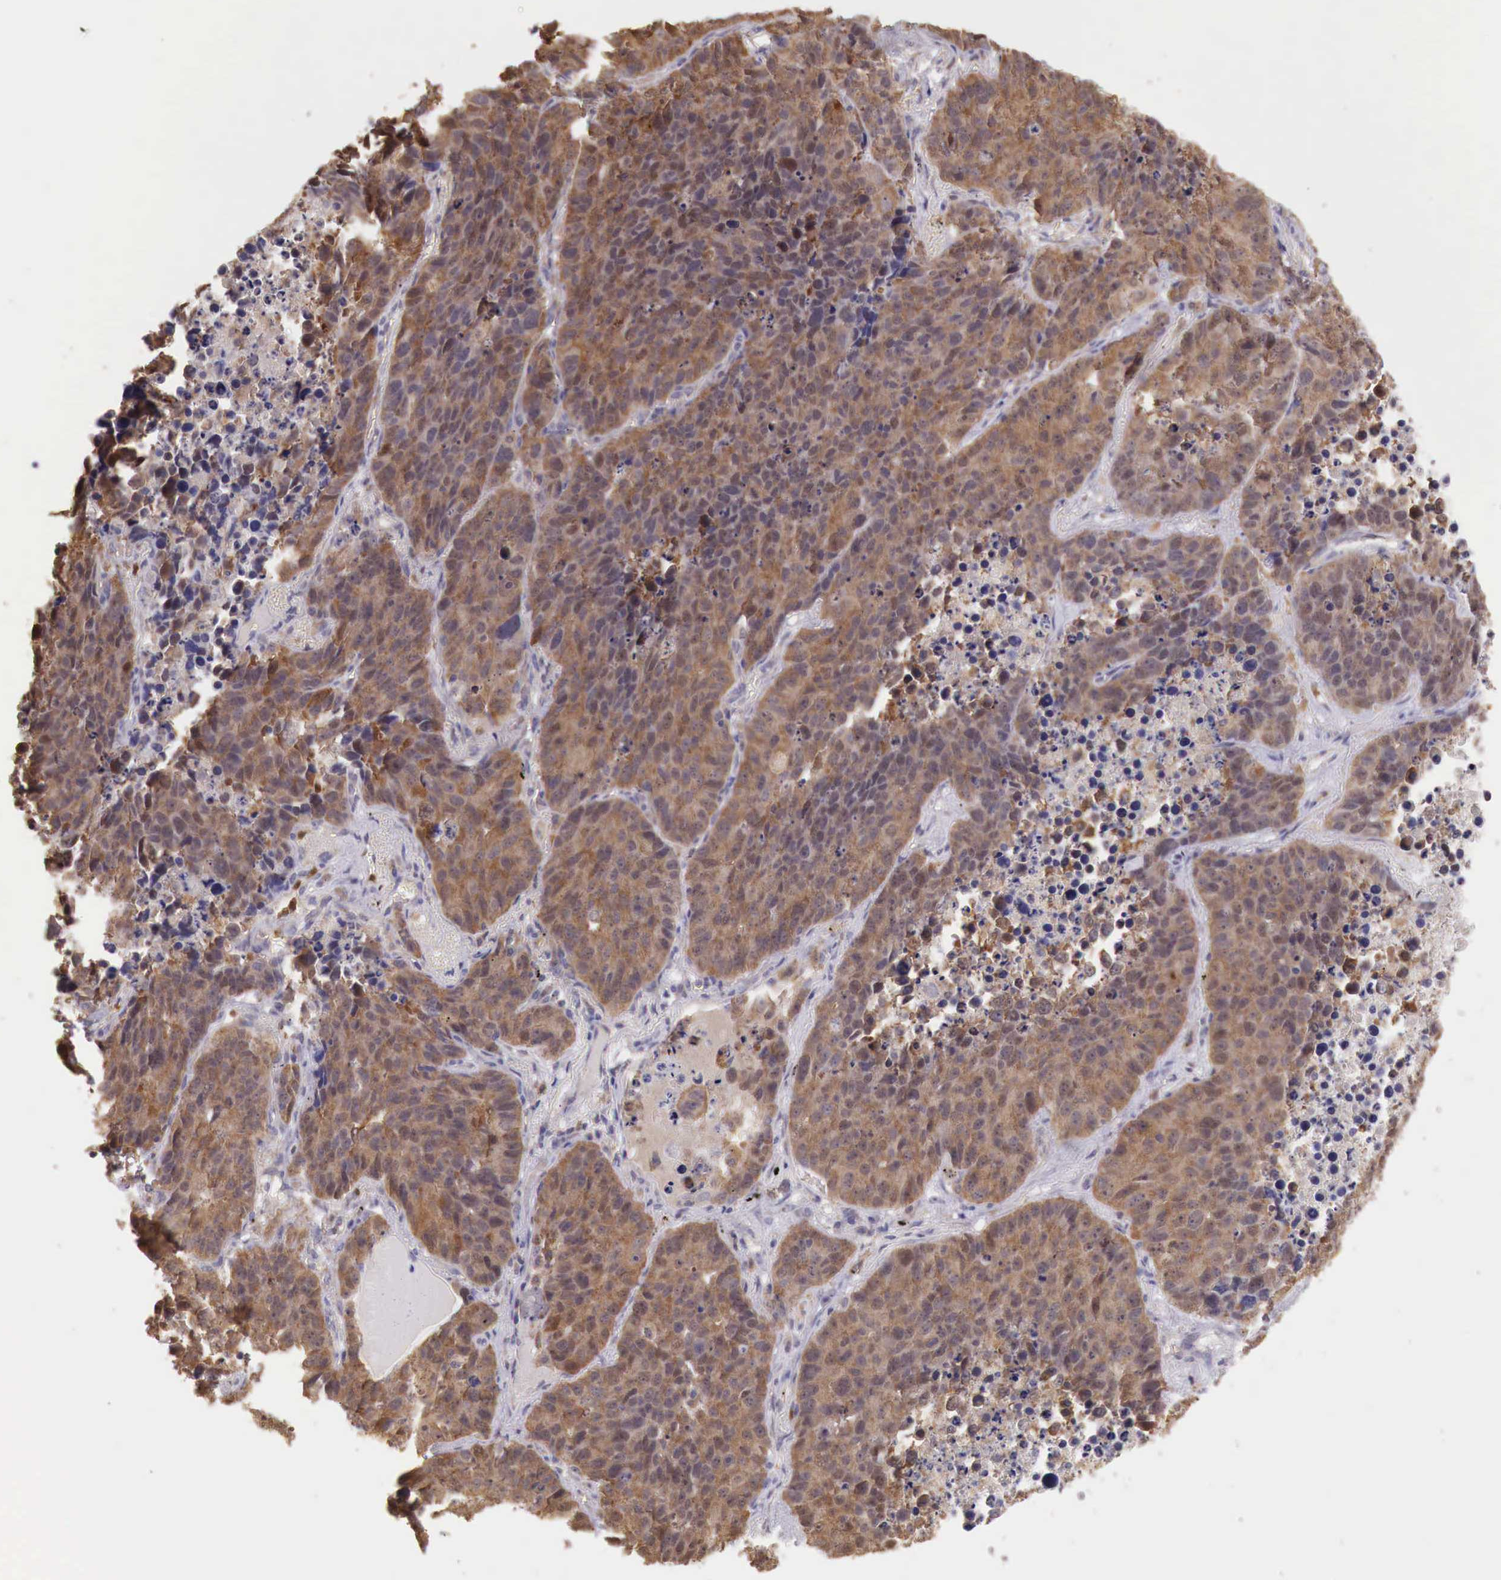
{"staining": {"intensity": "moderate", "quantity": ">75%", "location": "cytoplasmic/membranous"}, "tissue": "lung cancer", "cell_type": "Tumor cells", "image_type": "cancer", "snomed": [{"axis": "morphology", "description": "Carcinoid, malignant, NOS"}, {"axis": "topography", "description": "Lung"}], "caption": "The micrograph shows staining of carcinoid (malignant) (lung), revealing moderate cytoplasmic/membranous protein expression (brown color) within tumor cells.", "gene": "GAB2", "patient": {"sex": "male", "age": 60}}